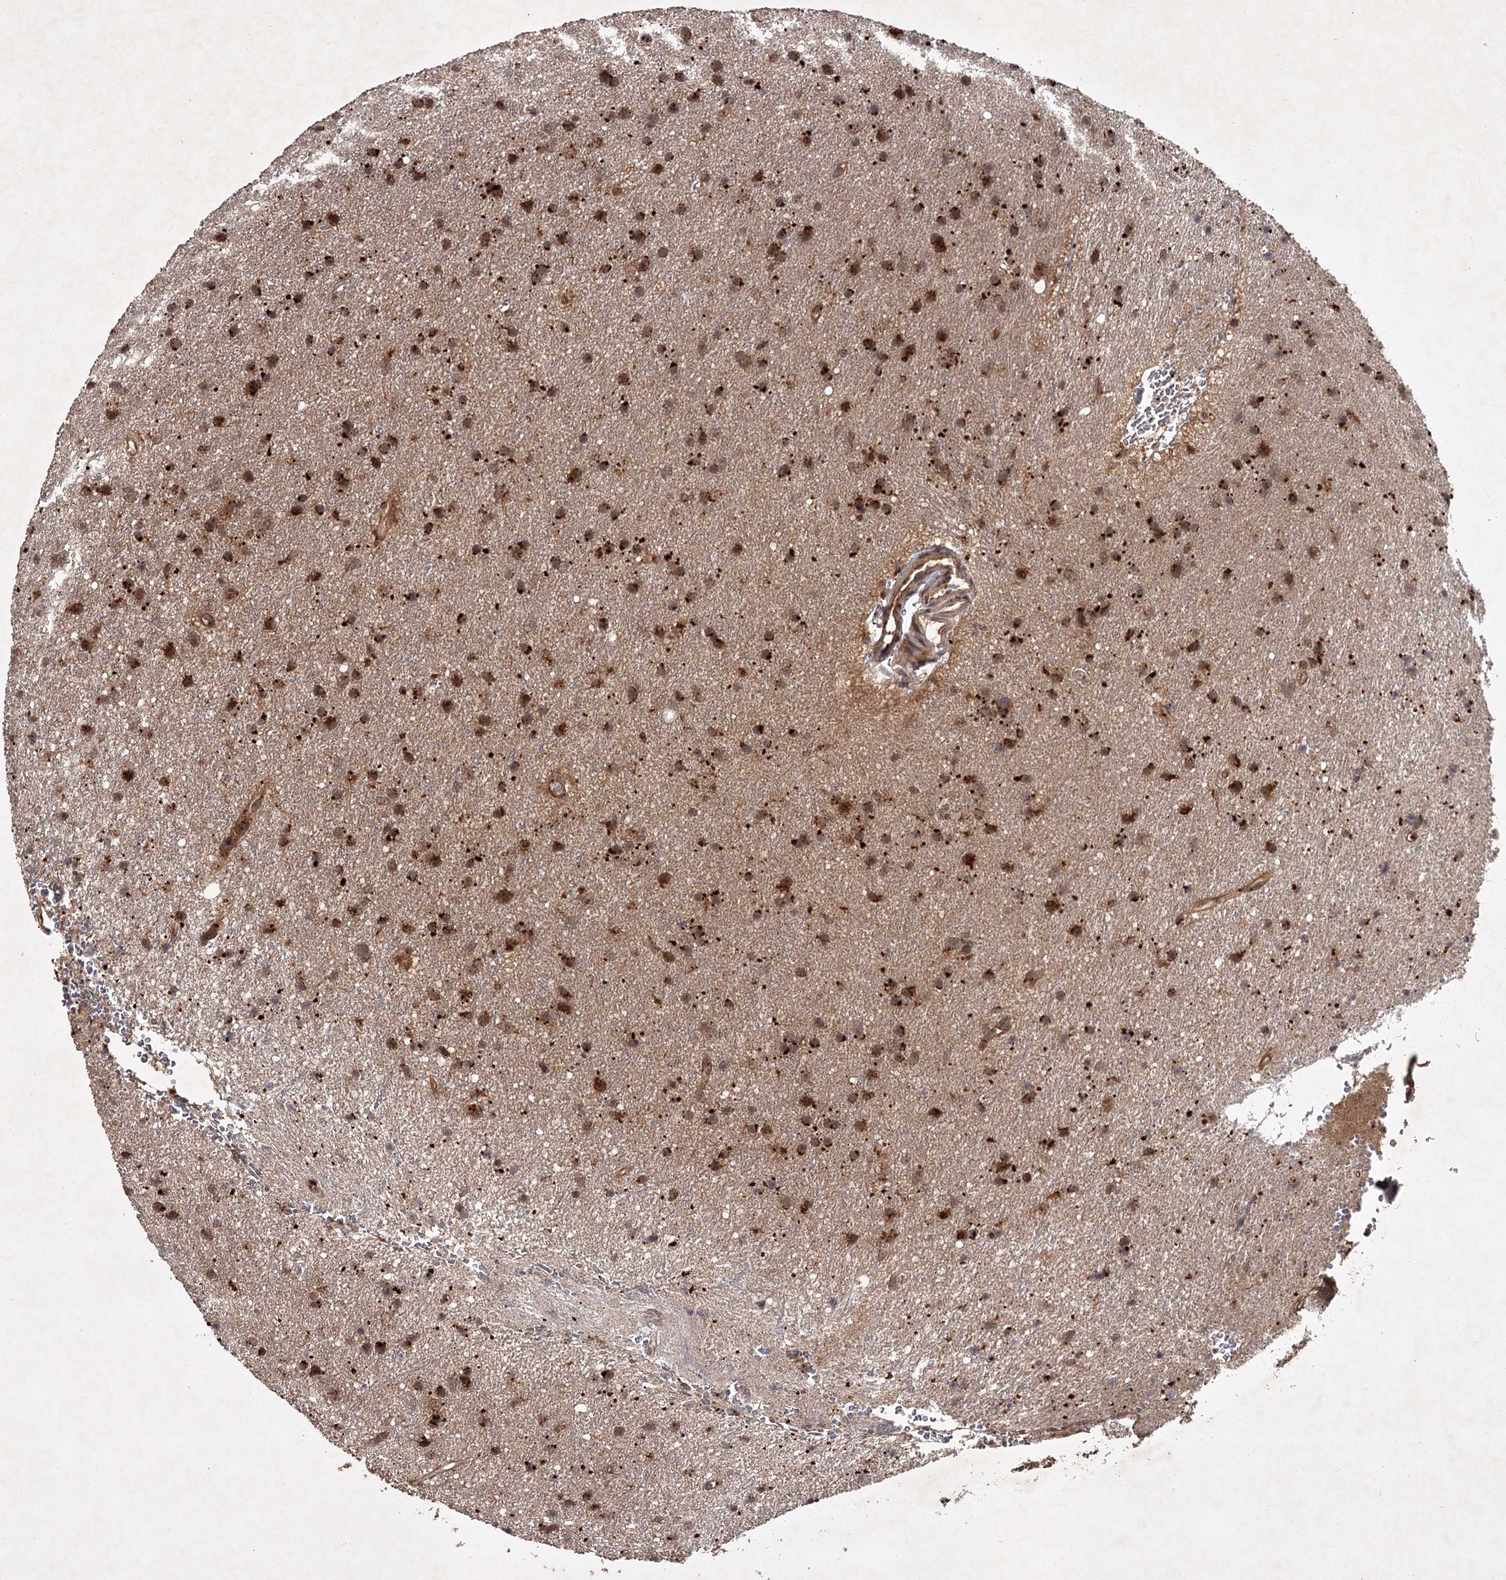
{"staining": {"intensity": "moderate", "quantity": ">75%", "location": "cytoplasmic/membranous,nuclear"}, "tissue": "glioma", "cell_type": "Tumor cells", "image_type": "cancer", "snomed": [{"axis": "morphology", "description": "Glioma, malignant, Low grade"}, {"axis": "topography", "description": "Cerebral cortex"}], "caption": "Human glioma stained with a brown dye reveals moderate cytoplasmic/membranous and nuclear positive positivity in about >75% of tumor cells.", "gene": "TBC1D23", "patient": {"sex": "female", "age": 39}}